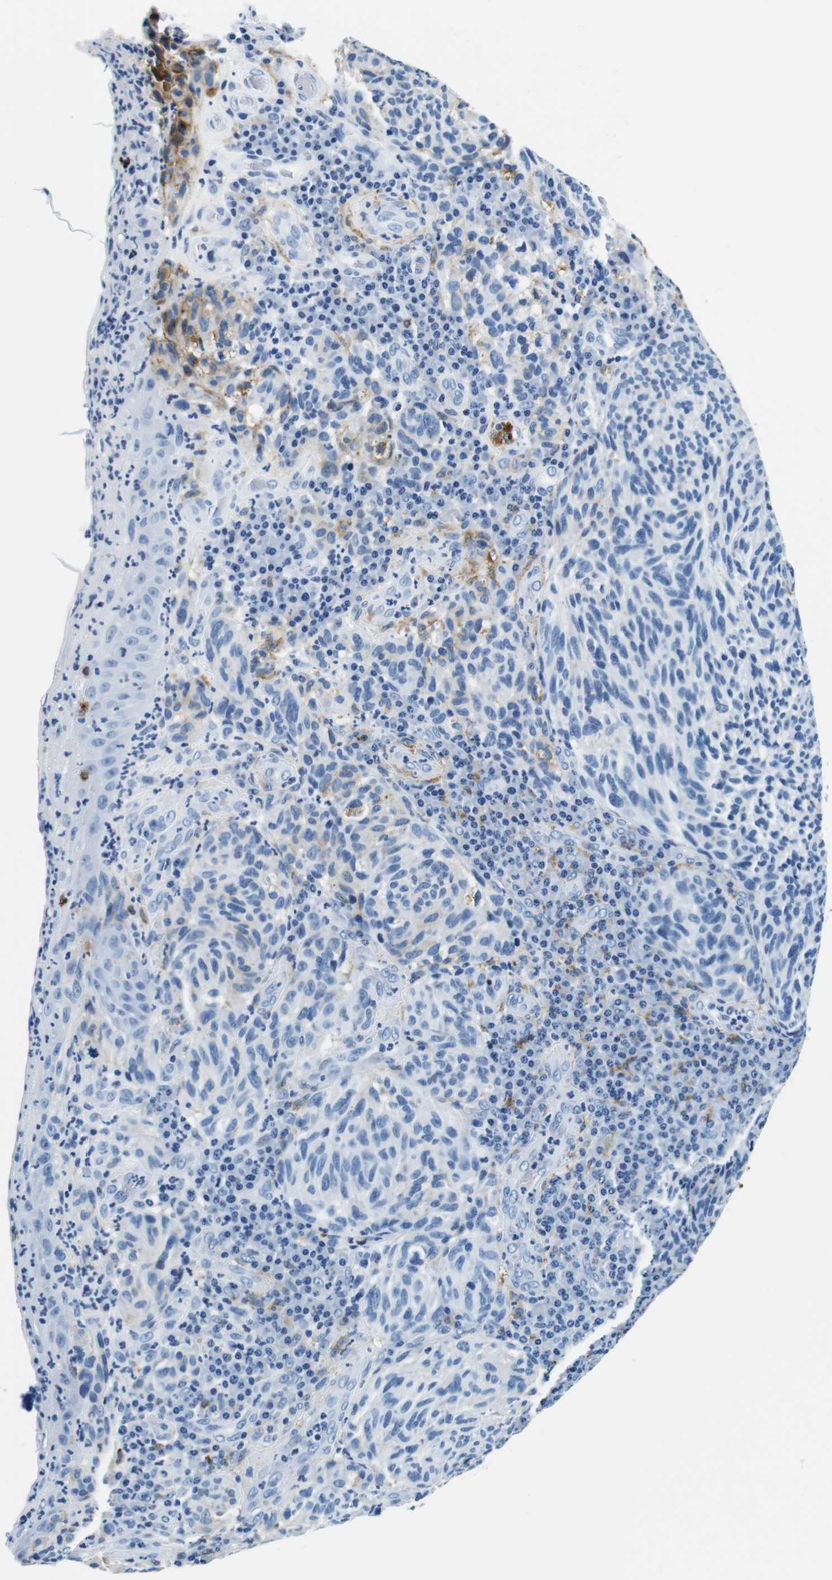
{"staining": {"intensity": "weak", "quantity": "<25%", "location": "cytoplasmic/membranous"}, "tissue": "melanoma", "cell_type": "Tumor cells", "image_type": "cancer", "snomed": [{"axis": "morphology", "description": "Malignant melanoma, NOS"}, {"axis": "topography", "description": "Skin"}], "caption": "The immunohistochemistry photomicrograph has no significant expression in tumor cells of malignant melanoma tissue.", "gene": "HLA-DRB1", "patient": {"sex": "female", "age": 73}}